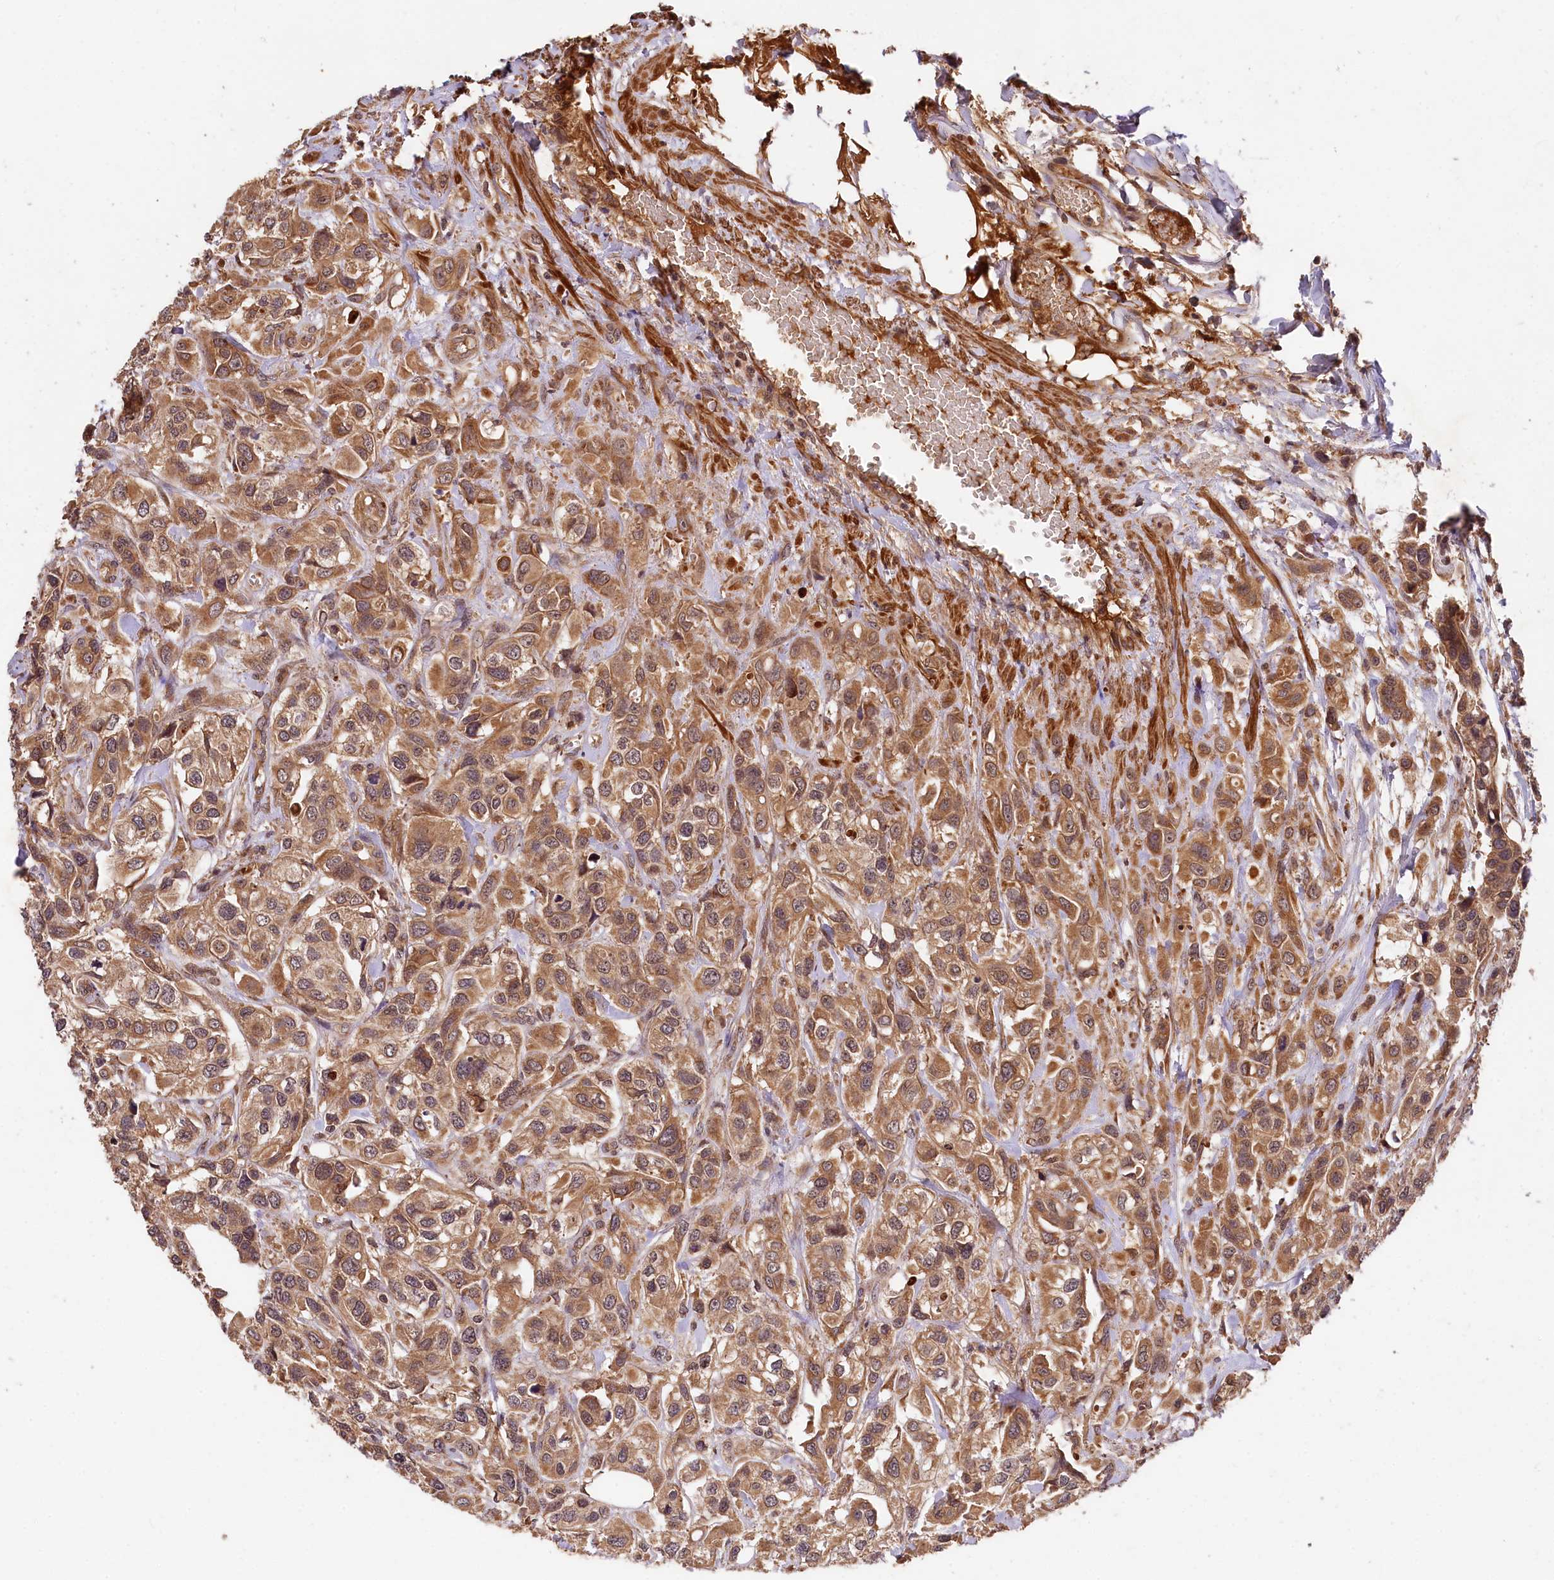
{"staining": {"intensity": "moderate", "quantity": ">75%", "location": "cytoplasmic/membranous"}, "tissue": "urothelial cancer", "cell_type": "Tumor cells", "image_type": "cancer", "snomed": [{"axis": "morphology", "description": "Urothelial carcinoma, High grade"}, {"axis": "topography", "description": "Urinary bladder"}], "caption": "Urothelial carcinoma (high-grade) stained for a protein (brown) displays moderate cytoplasmic/membranous positive expression in about >75% of tumor cells.", "gene": "MCF2L2", "patient": {"sex": "male", "age": 67}}